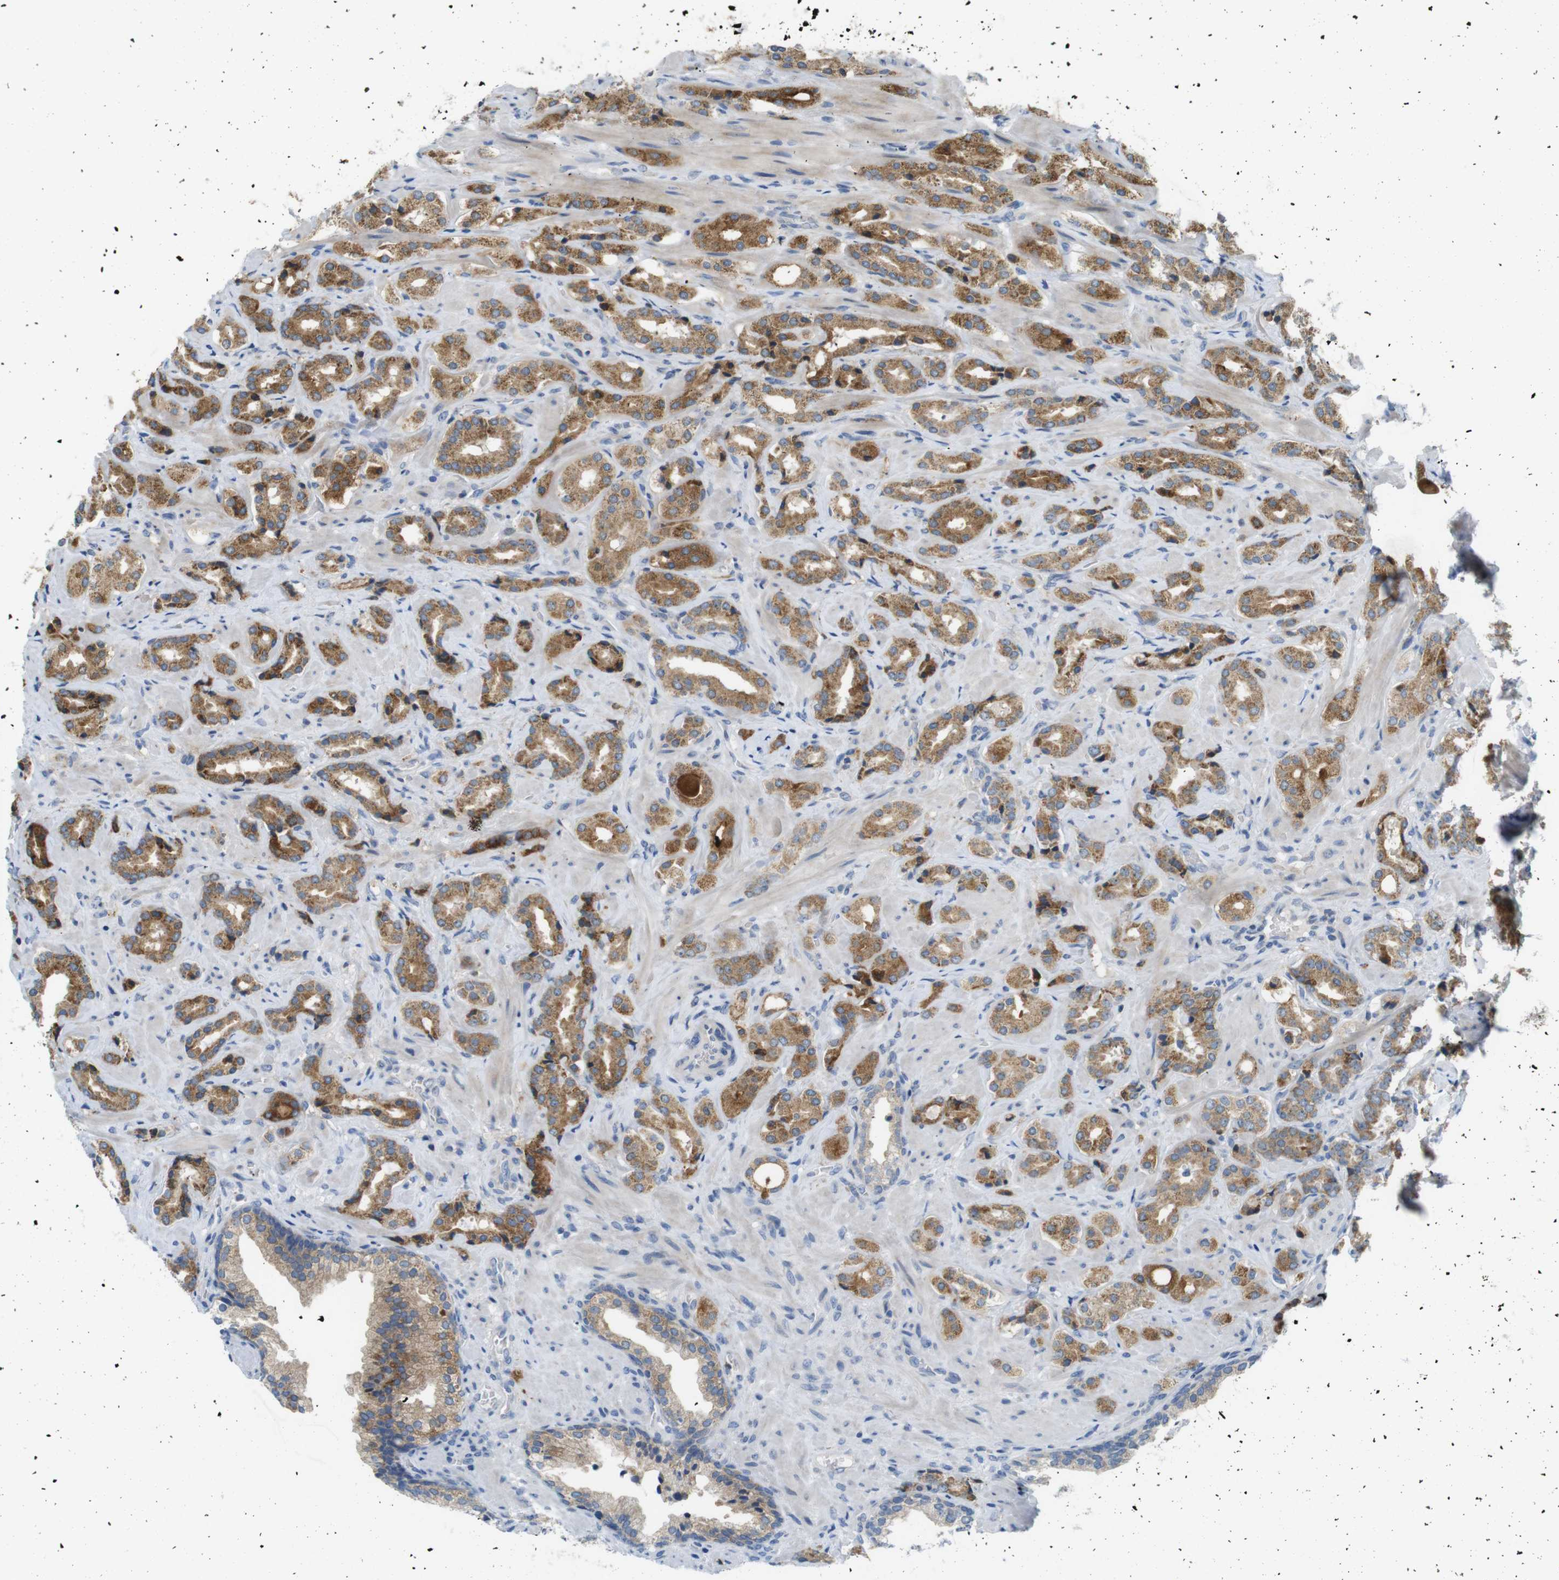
{"staining": {"intensity": "moderate", "quantity": ">75%", "location": "cytoplasmic/membranous"}, "tissue": "prostate cancer", "cell_type": "Tumor cells", "image_type": "cancer", "snomed": [{"axis": "morphology", "description": "Adenocarcinoma, High grade"}, {"axis": "topography", "description": "Prostate"}], "caption": "Moderate cytoplasmic/membranous expression for a protein is appreciated in about >75% of tumor cells of adenocarcinoma (high-grade) (prostate) using immunohistochemistry.", "gene": "MARCHF1", "patient": {"sex": "male", "age": 64}}